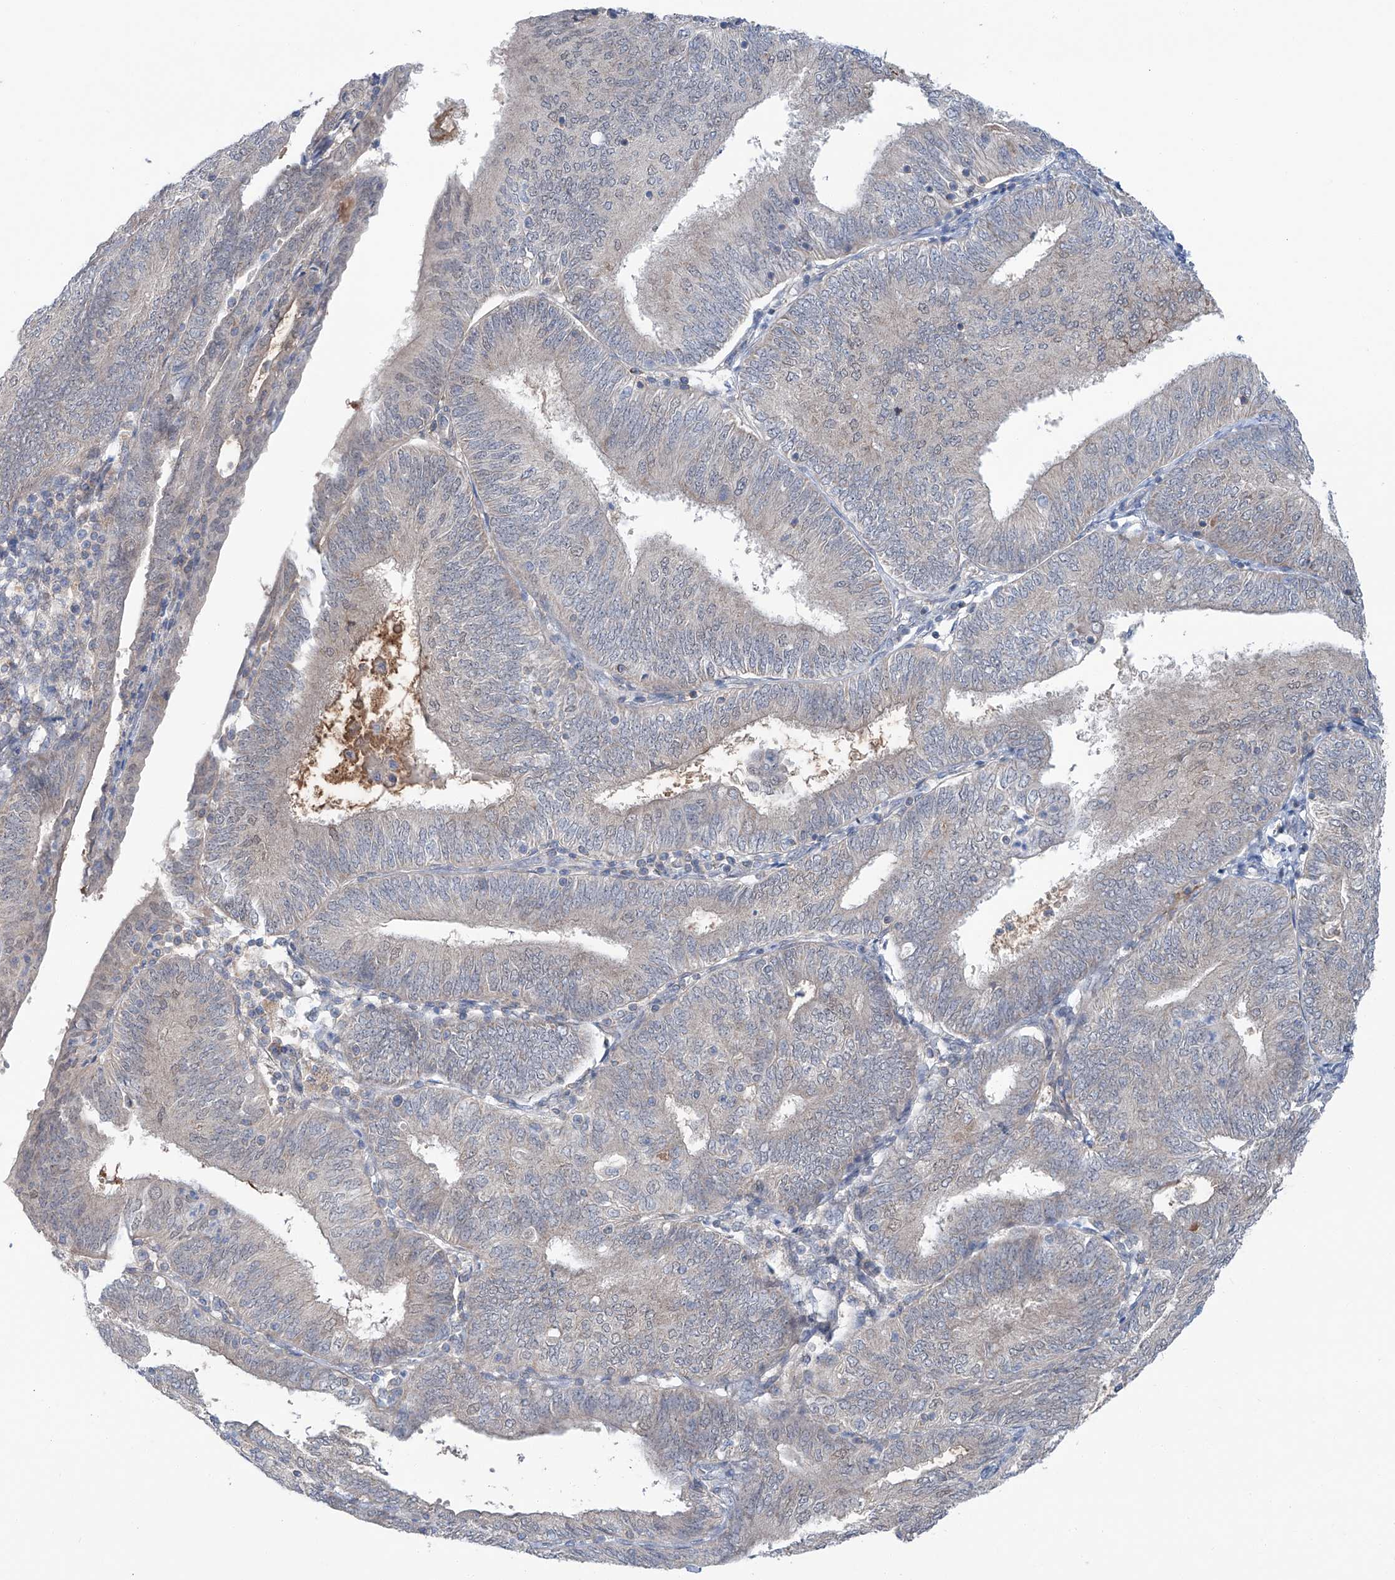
{"staining": {"intensity": "weak", "quantity": "<25%", "location": "cytoplasmic/membranous"}, "tissue": "endometrial cancer", "cell_type": "Tumor cells", "image_type": "cancer", "snomed": [{"axis": "morphology", "description": "Adenocarcinoma, NOS"}, {"axis": "topography", "description": "Endometrium"}], "caption": "This is a micrograph of immunohistochemistry (IHC) staining of endometrial cancer, which shows no expression in tumor cells.", "gene": "SIX4", "patient": {"sex": "female", "age": 58}}